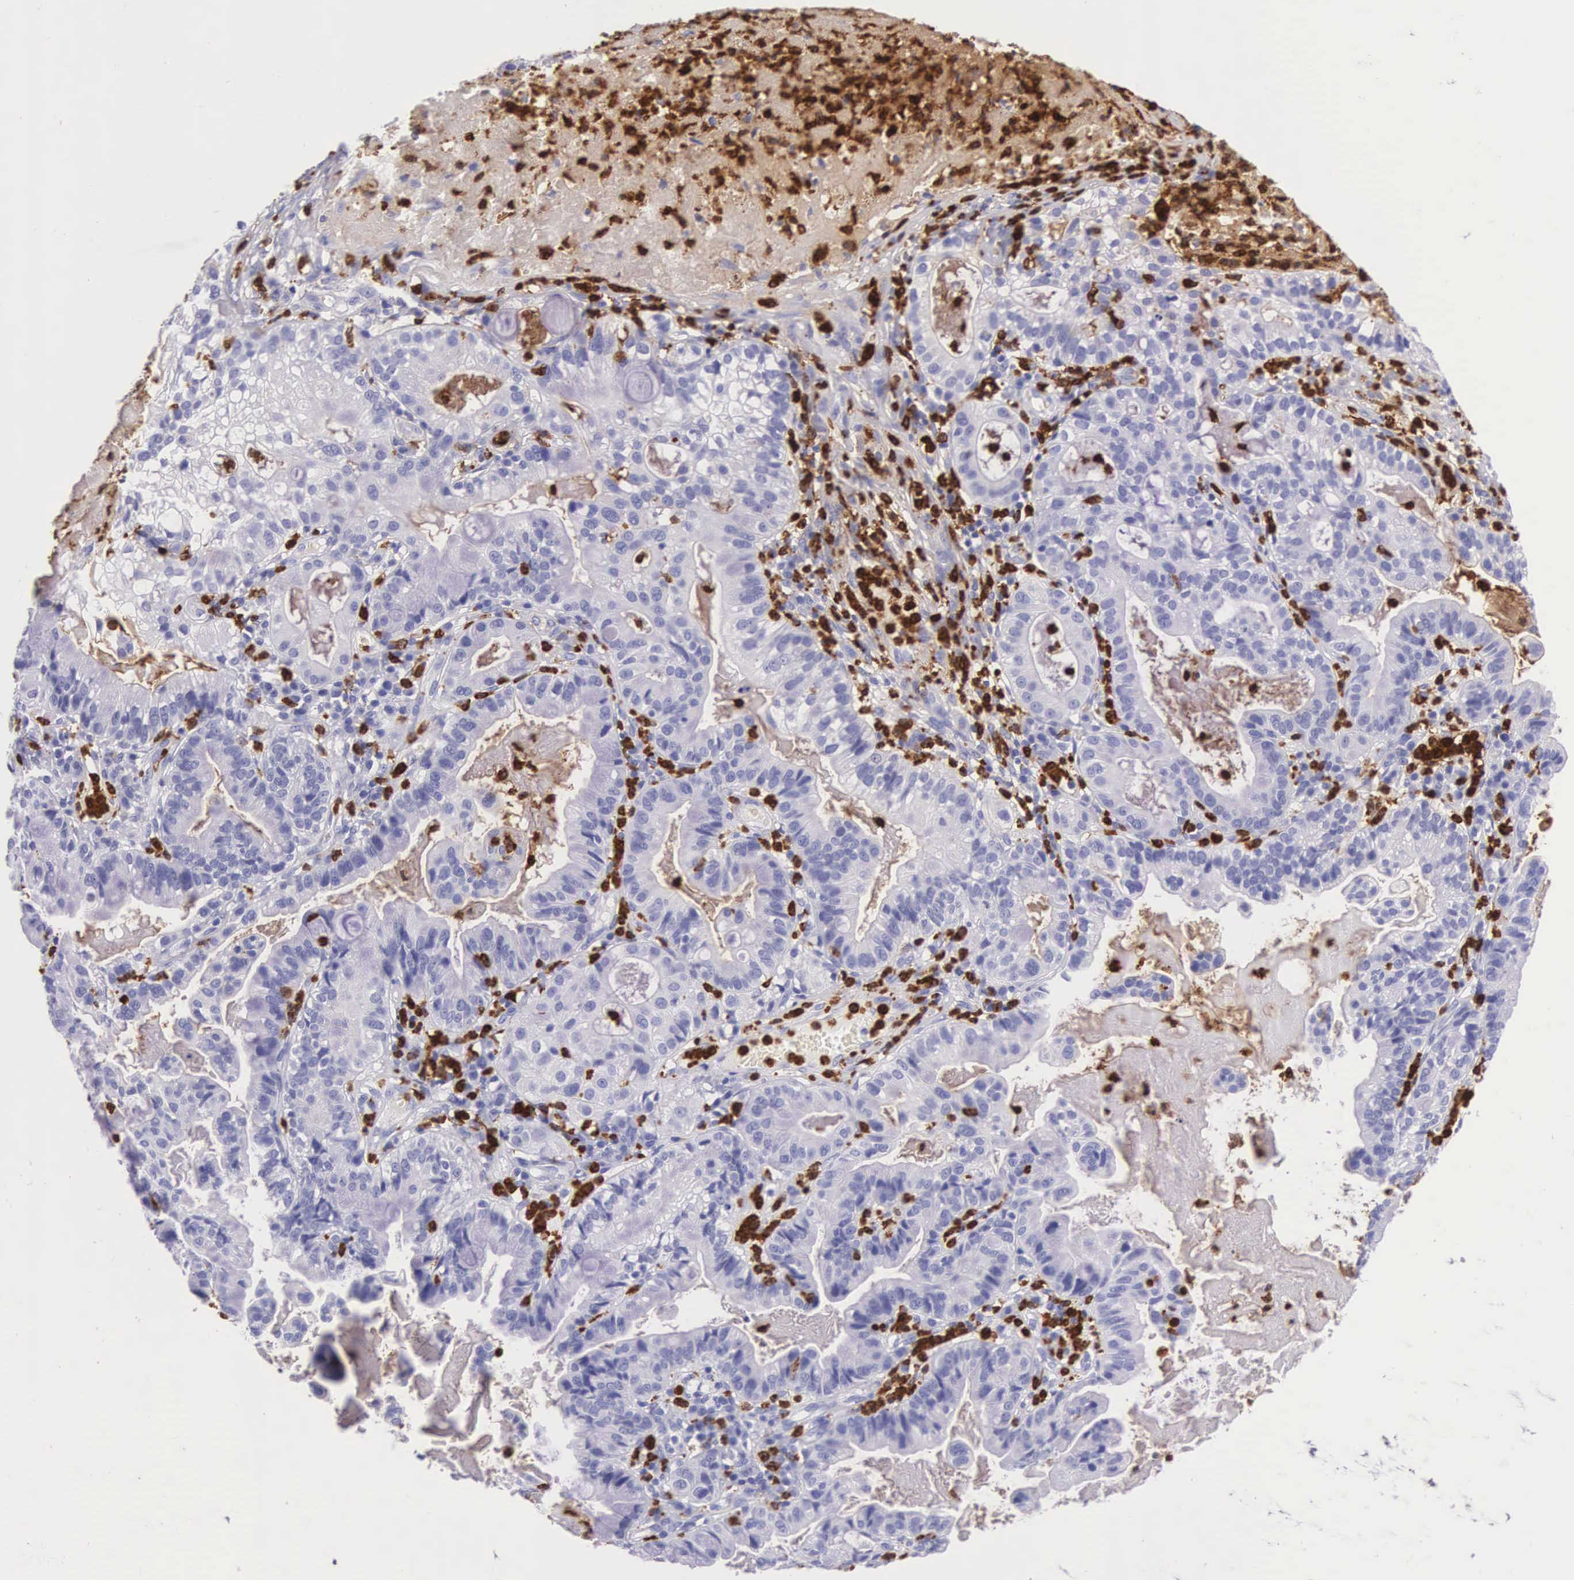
{"staining": {"intensity": "negative", "quantity": "none", "location": "none"}, "tissue": "cervical cancer", "cell_type": "Tumor cells", "image_type": "cancer", "snomed": [{"axis": "morphology", "description": "Adenocarcinoma, NOS"}, {"axis": "topography", "description": "Cervix"}], "caption": "A high-resolution photomicrograph shows IHC staining of adenocarcinoma (cervical), which displays no significant staining in tumor cells. (Immunohistochemistry (ihc), brightfield microscopy, high magnification).", "gene": "FCN1", "patient": {"sex": "female", "age": 41}}